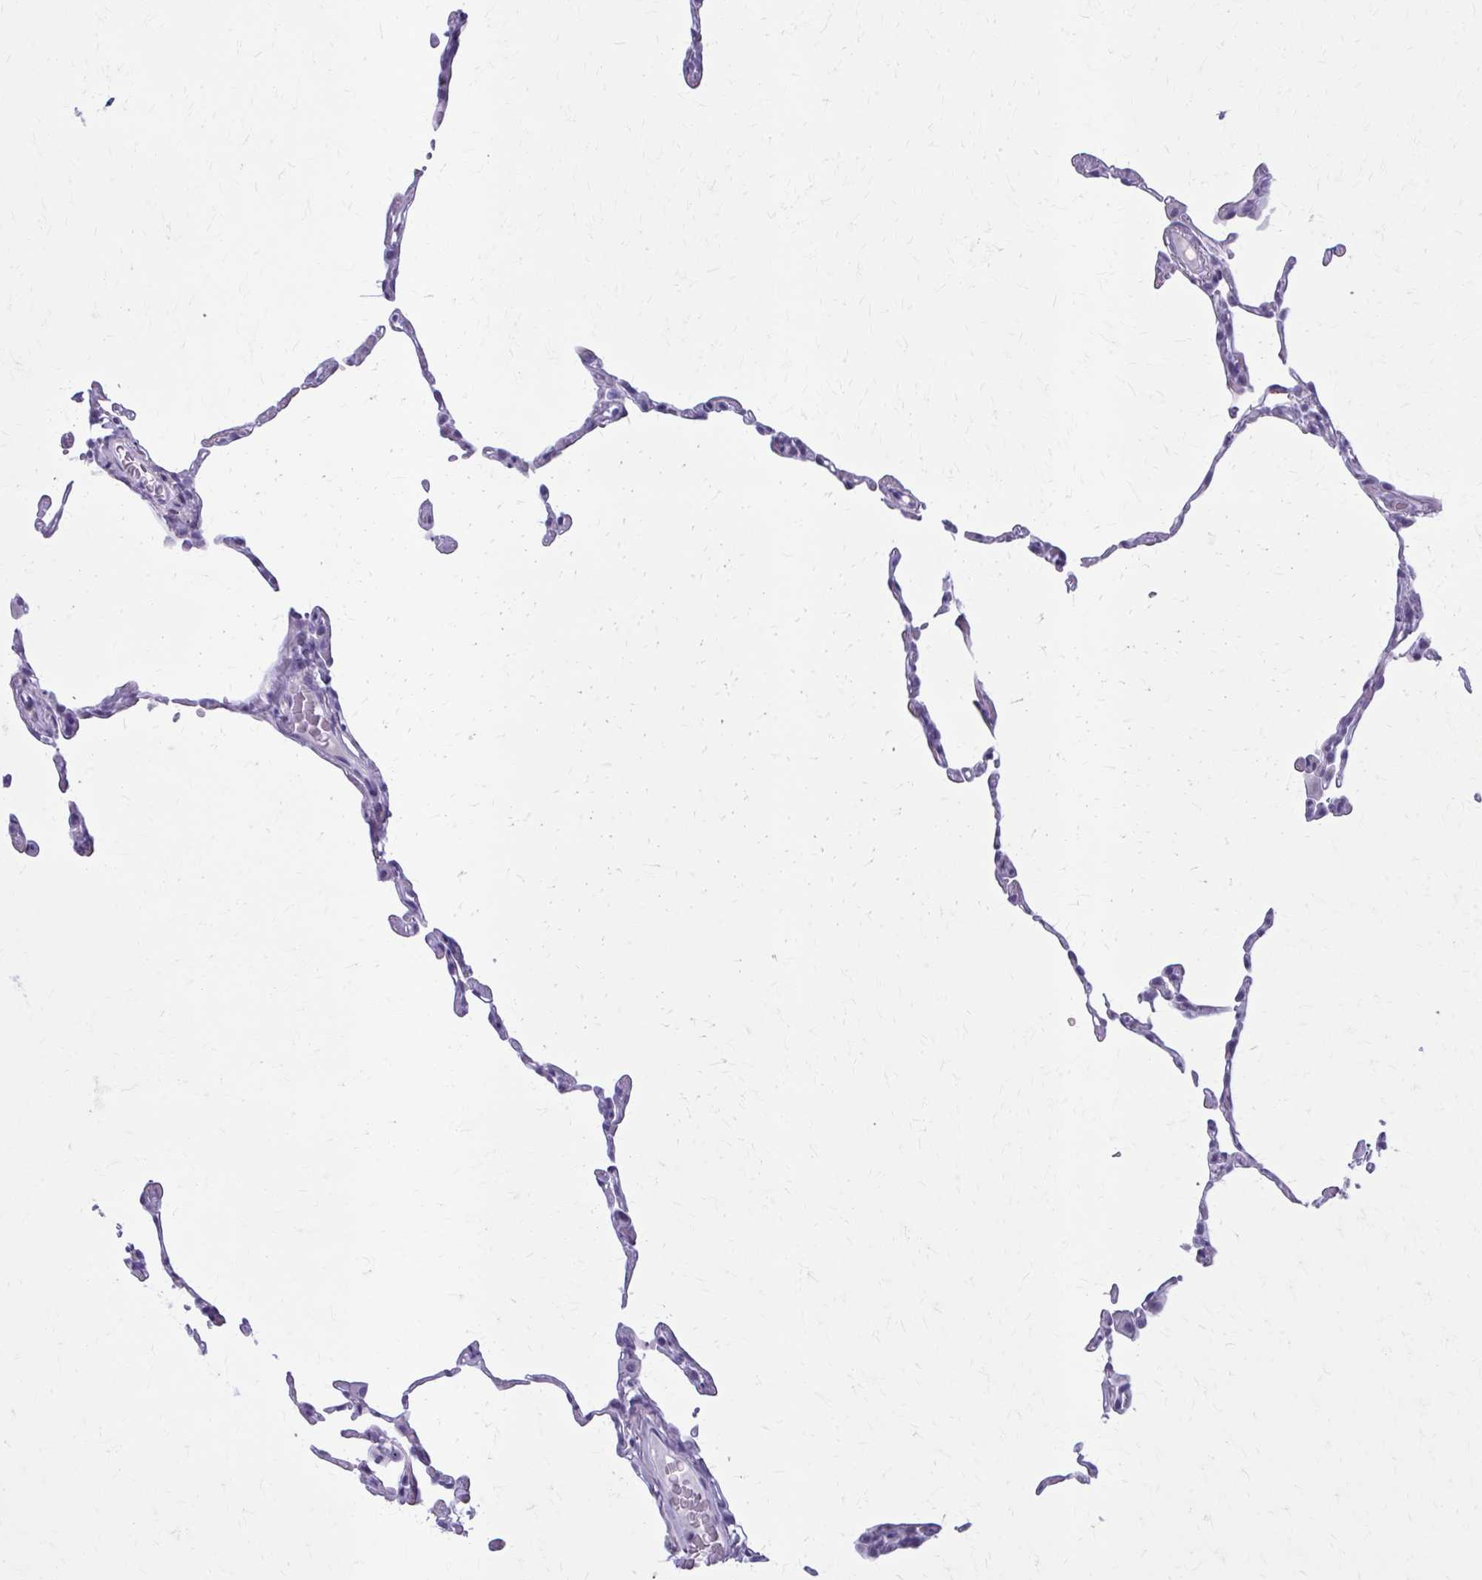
{"staining": {"intensity": "negative", "quantity": "none", "location": "none"}, "tissue": "lung", "cell_type": "Alveolar cells", "image_type": "normal", "snomed": [{"axis": "morphology", "description": "Normal tissue, NOS"}, {"axis": "topography", "description": "Lung"}], "caption": "DAB immunohistochemical staining of unremarkable human lung displays no significant positivity in alveolar cells. (DAB (3,3'-diaminobenzidine) IHC with hematoxylin counter stain).", "gene": "ZDHHC7", "patient": {"sex": "female", "age": 57}}